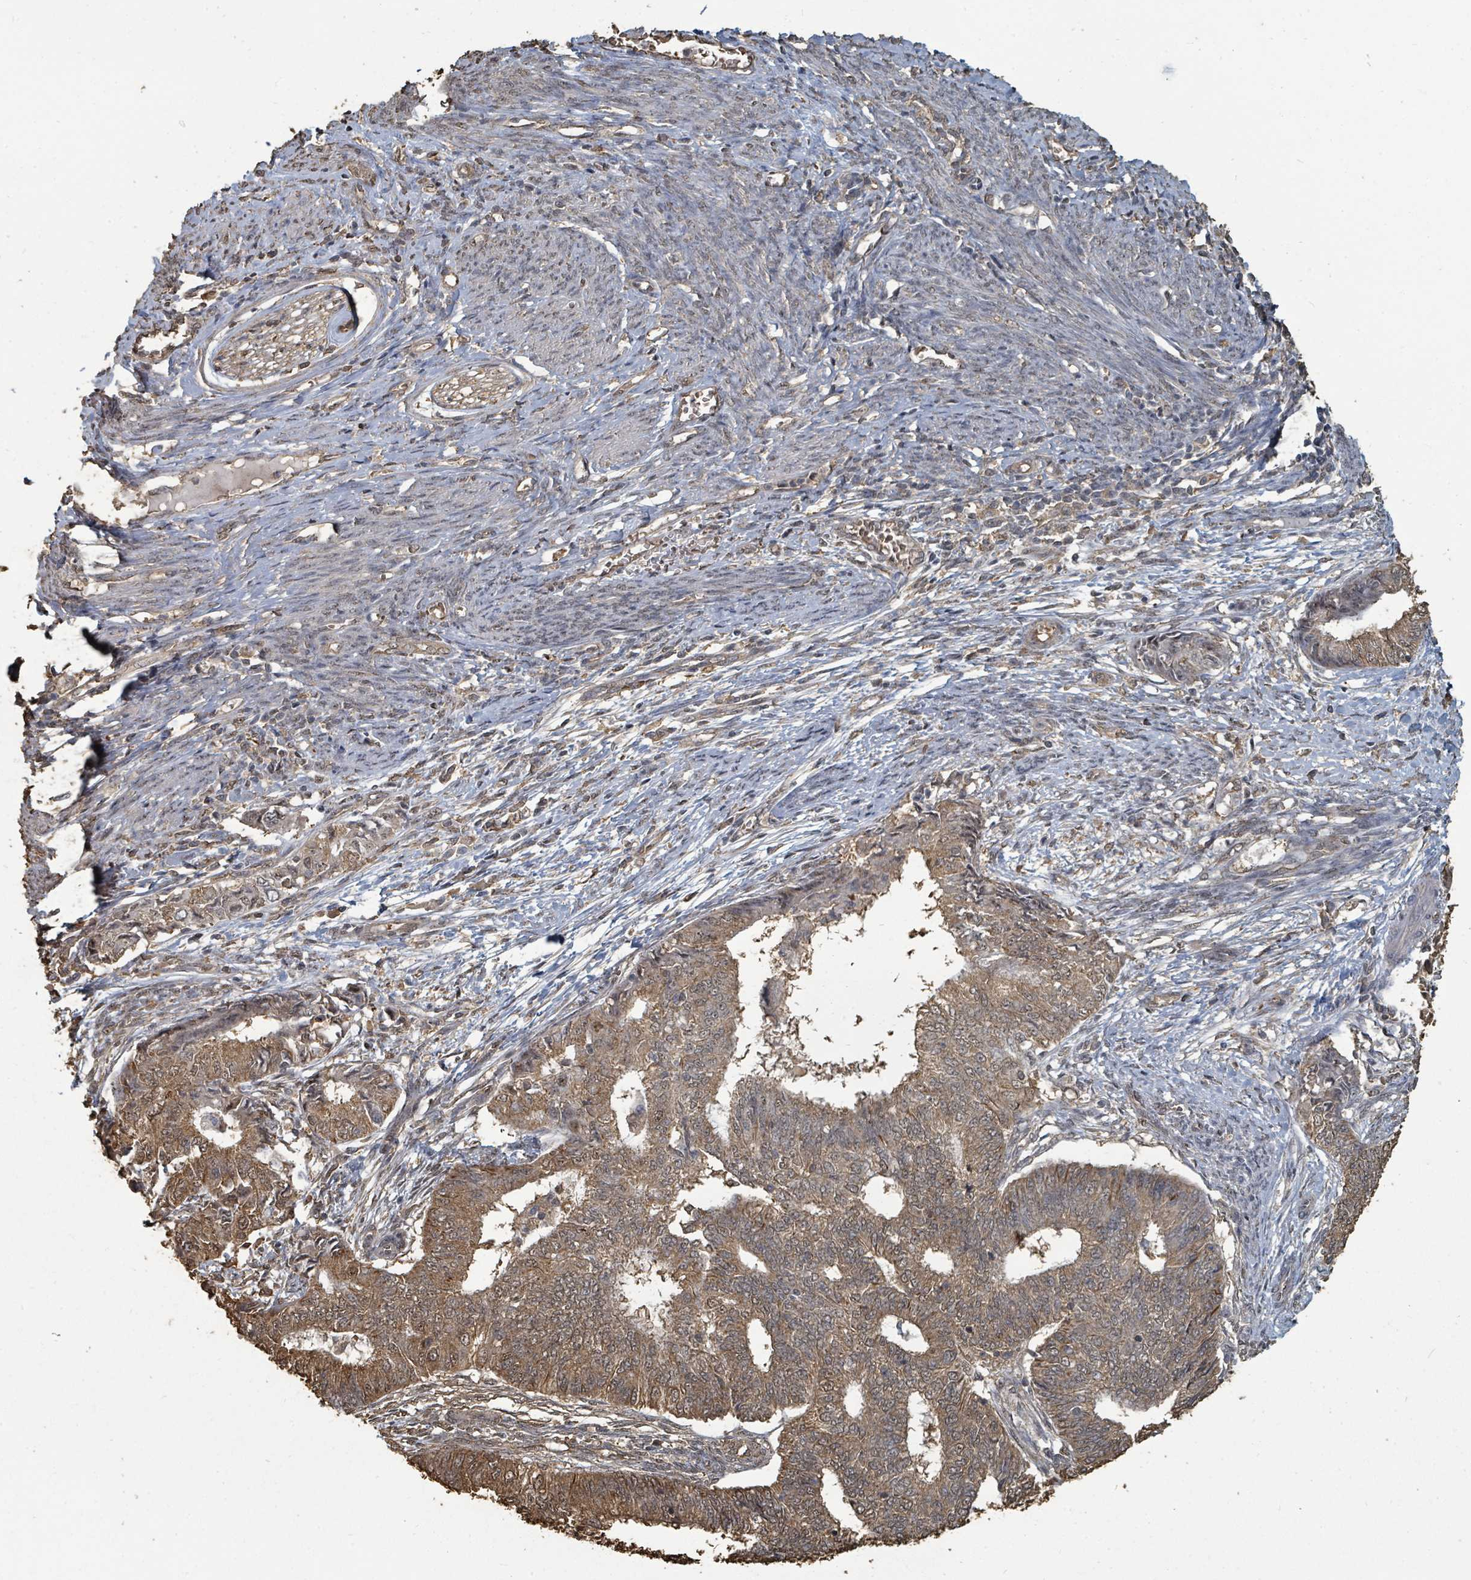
{"staining": {"intensity": "moderate", "quantity": ">75%", "location": "cytoplasmic/membranous"}, "tissue": "endometrial cancer", "cell_type": "Tumor cells", "image_type": "cancer", "snomed": [{"axis": "morphology", "description": "Adenocarcinoma, NOS"}, {"axis": "topography", "description": "Endometrium"}], "caption": "This histopathology image exhibits IHC staining of adenocarcinoma (endometrial), with medium moderate cytoplasmic/membranous expression in about >75% of tumor cells.", "gene": "C6orf52", "patient": {"sex": "female", "age": 62}}